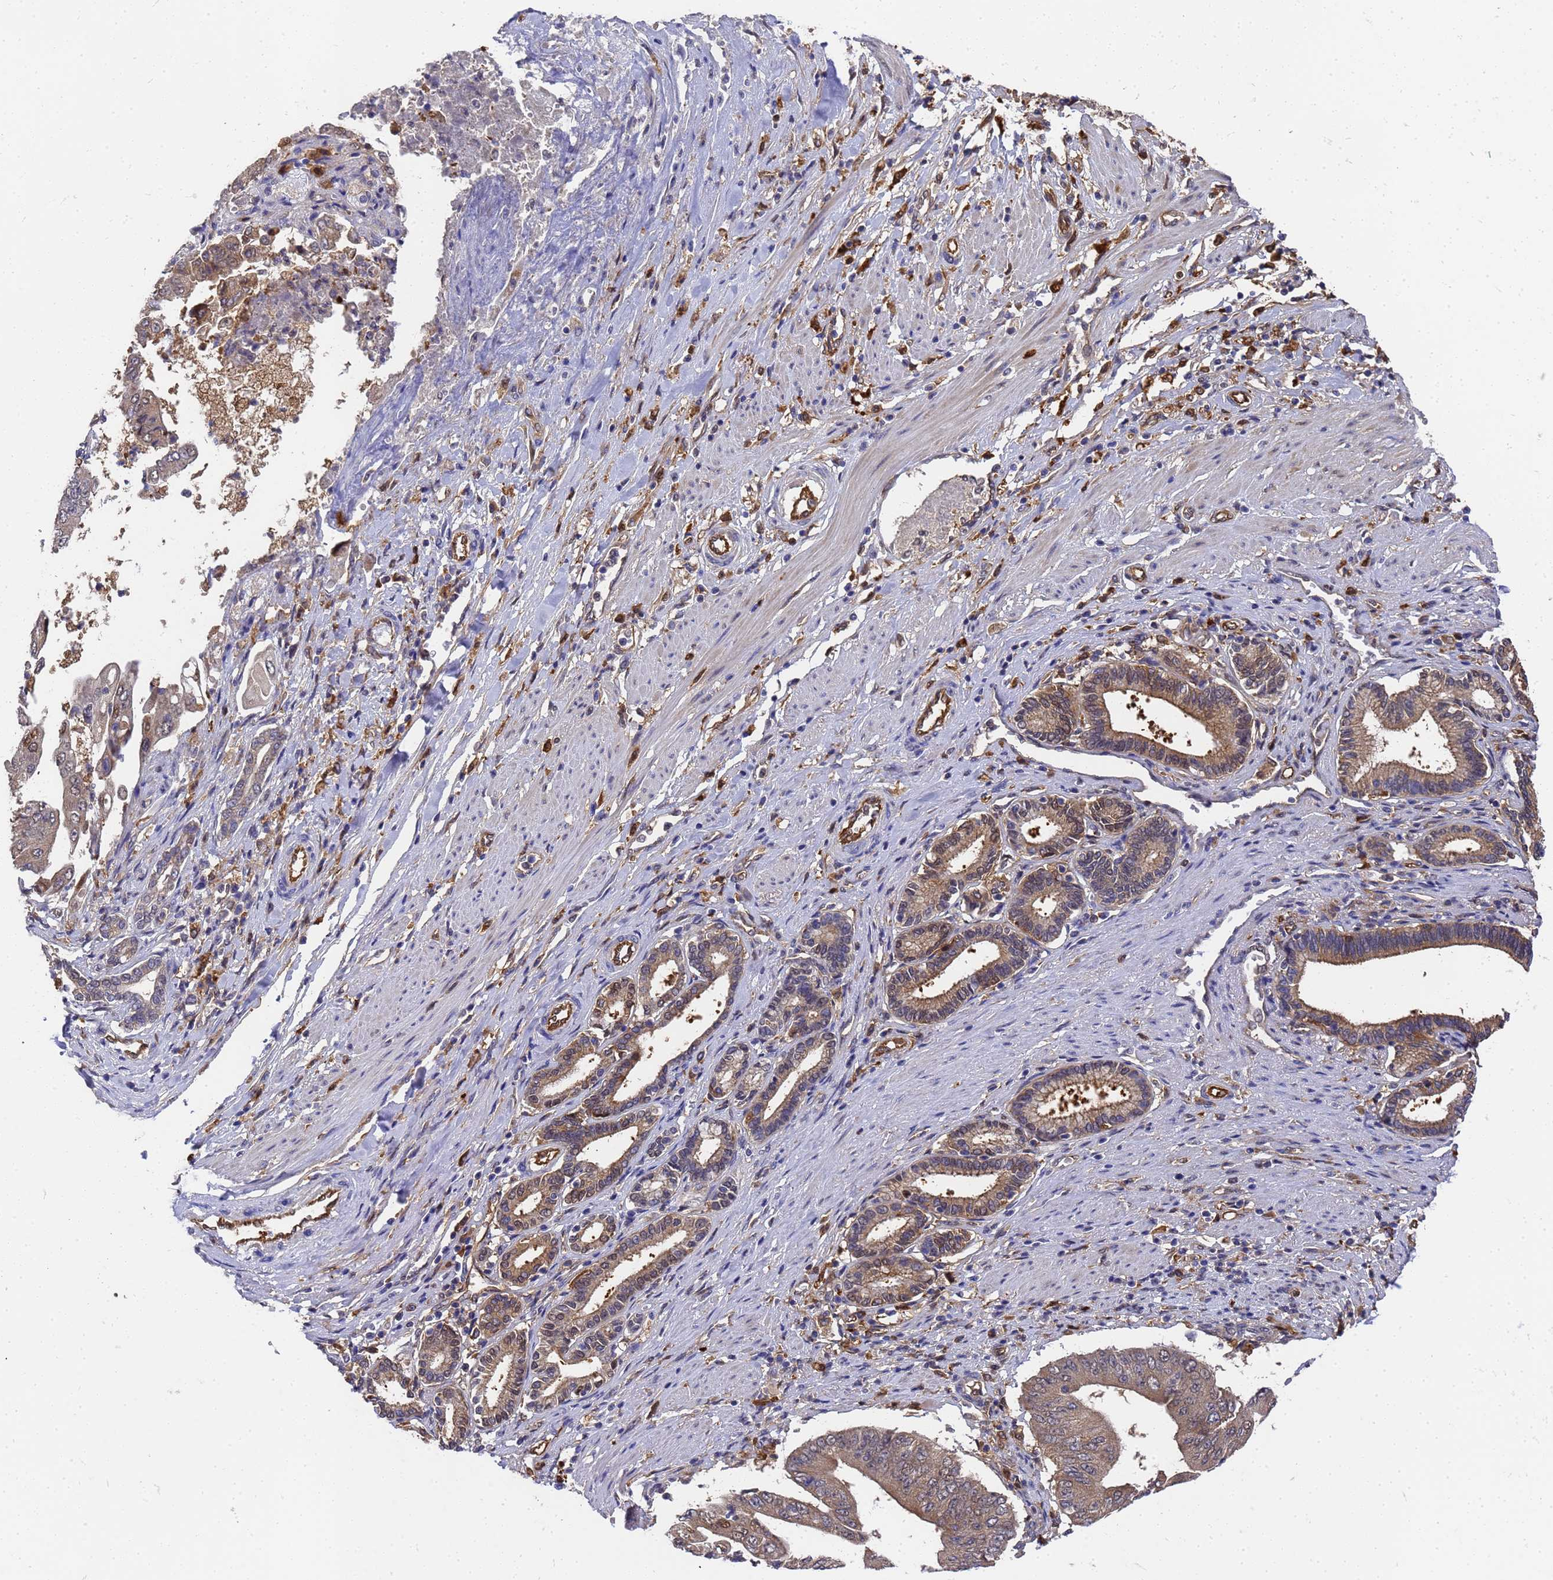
{"staining": {"intensity": "moderate", "quantity": ">75%", "location": "cytoplasmic/membranous"}, "tissue": "pancreatic cancer", "cell_type": "Tumor cells", "image_type": "cancer", "snomed": [{"axis": "morphology", "description": "Adenocarcinoma, NOS"}, {"axis": "topography", "description": "Pancreas"}], "caption": "Adenocarcinoma (pancreatic) tissue reveals moderate cytoplasmic/membranous staining in about >75% of tumor cells, visualized by immunohistochemistry.", "gene": "SLC35E2B", "patient": {"sex": "female", "age": 77}}